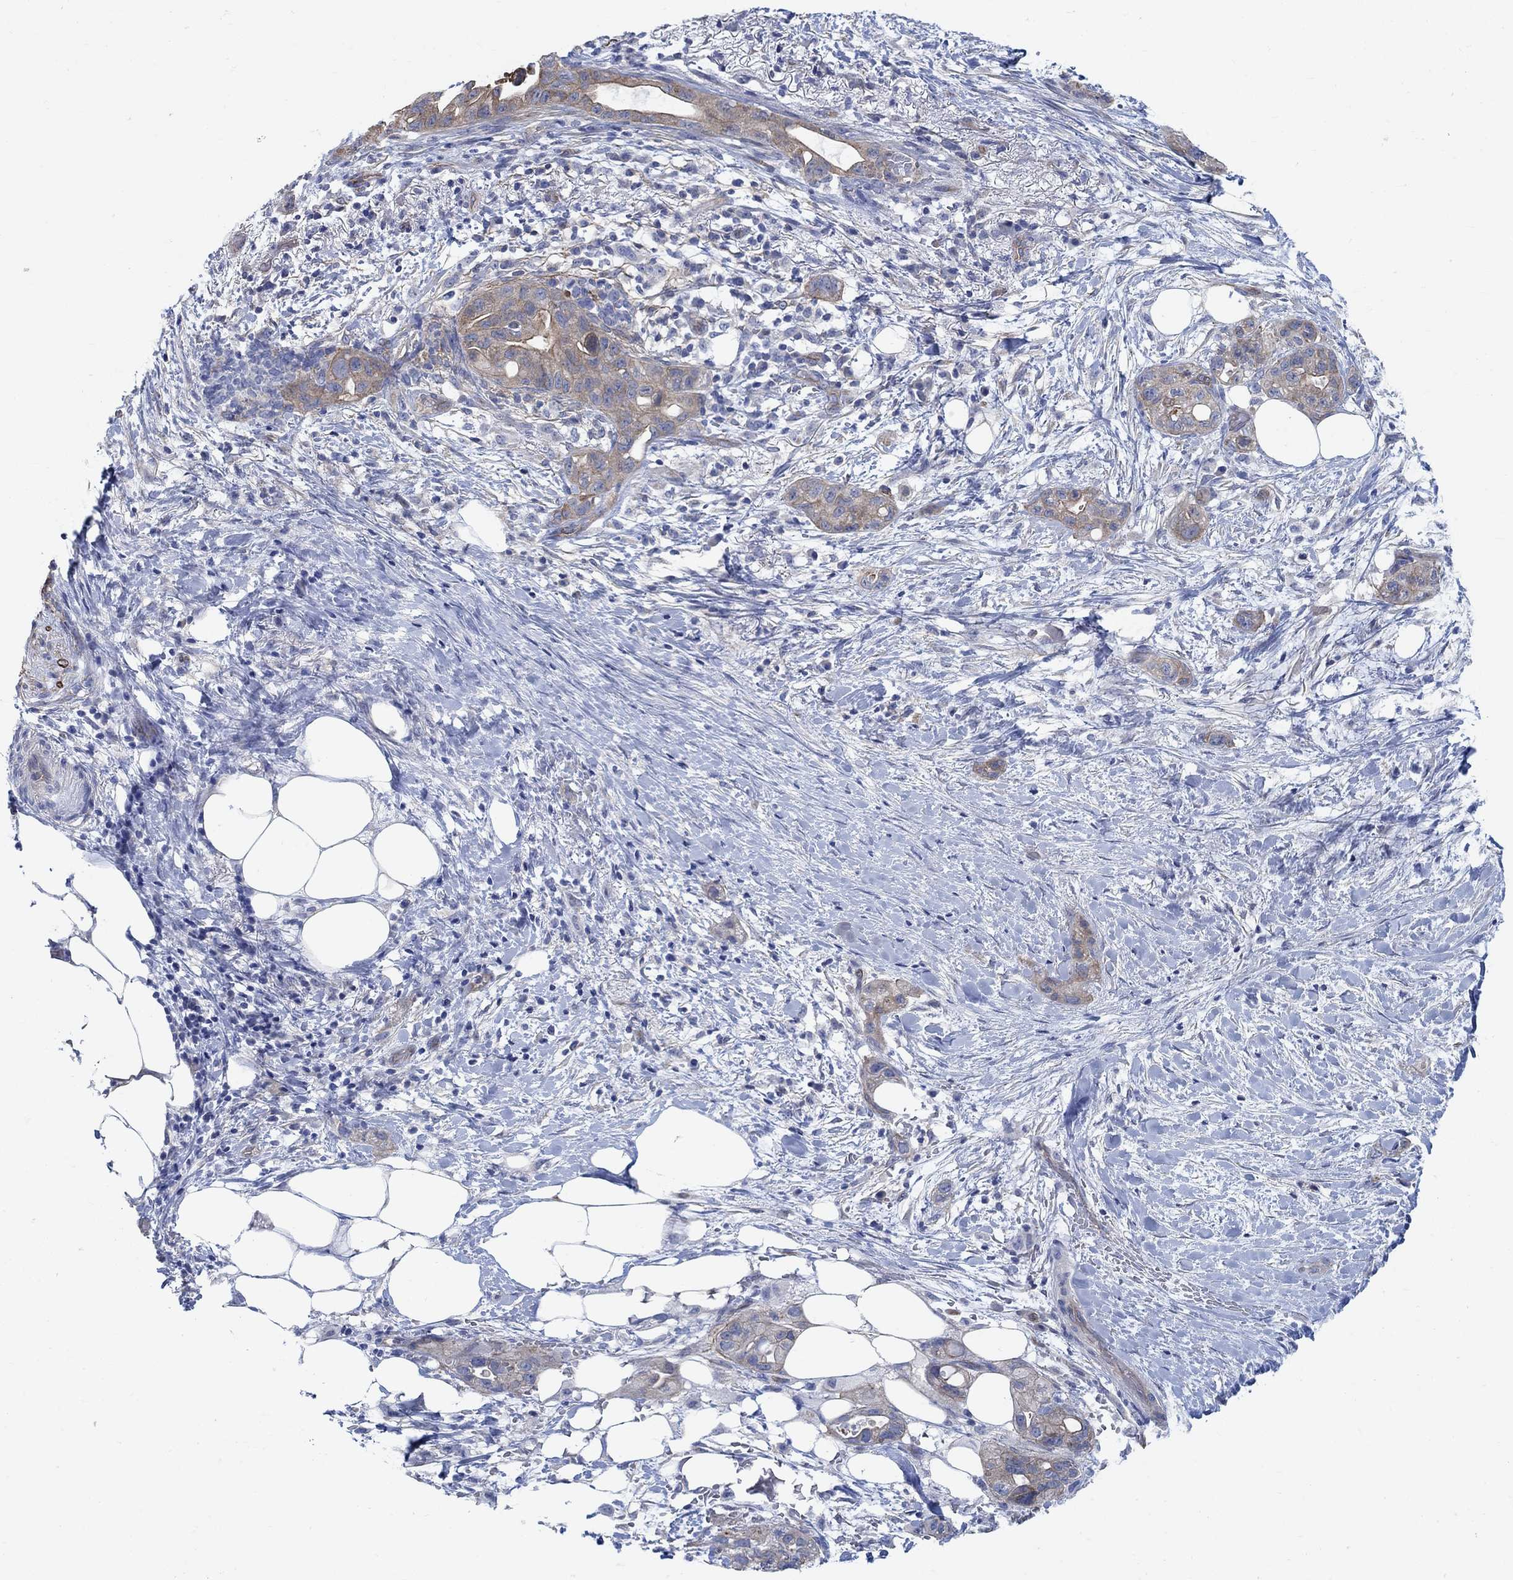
{"staining": {"intensity": "moderate", "quantity": "<25%", "location": "cytoplasmic/membranous"}, "tissue": "pancreatic cancer", "cell_type": "Tumor cells", "image_type": "cancer", "snomed": [{"axis": "morphology", "description": "Adenocarcinoma, NOS"}, {"axis": "topography", "description": "Pancreas"}], "caption": "This image demonstrates pancreatic cancer (adenocarcinoma) stained with IHC to label a protein in brown. The cytoplasmic/membranous of tumor cells show moderate positivity for the protein. Nuclei are counter-stained blue.", "gene": "TMEM198", "patient": {"sex": "female", "age": 72}}